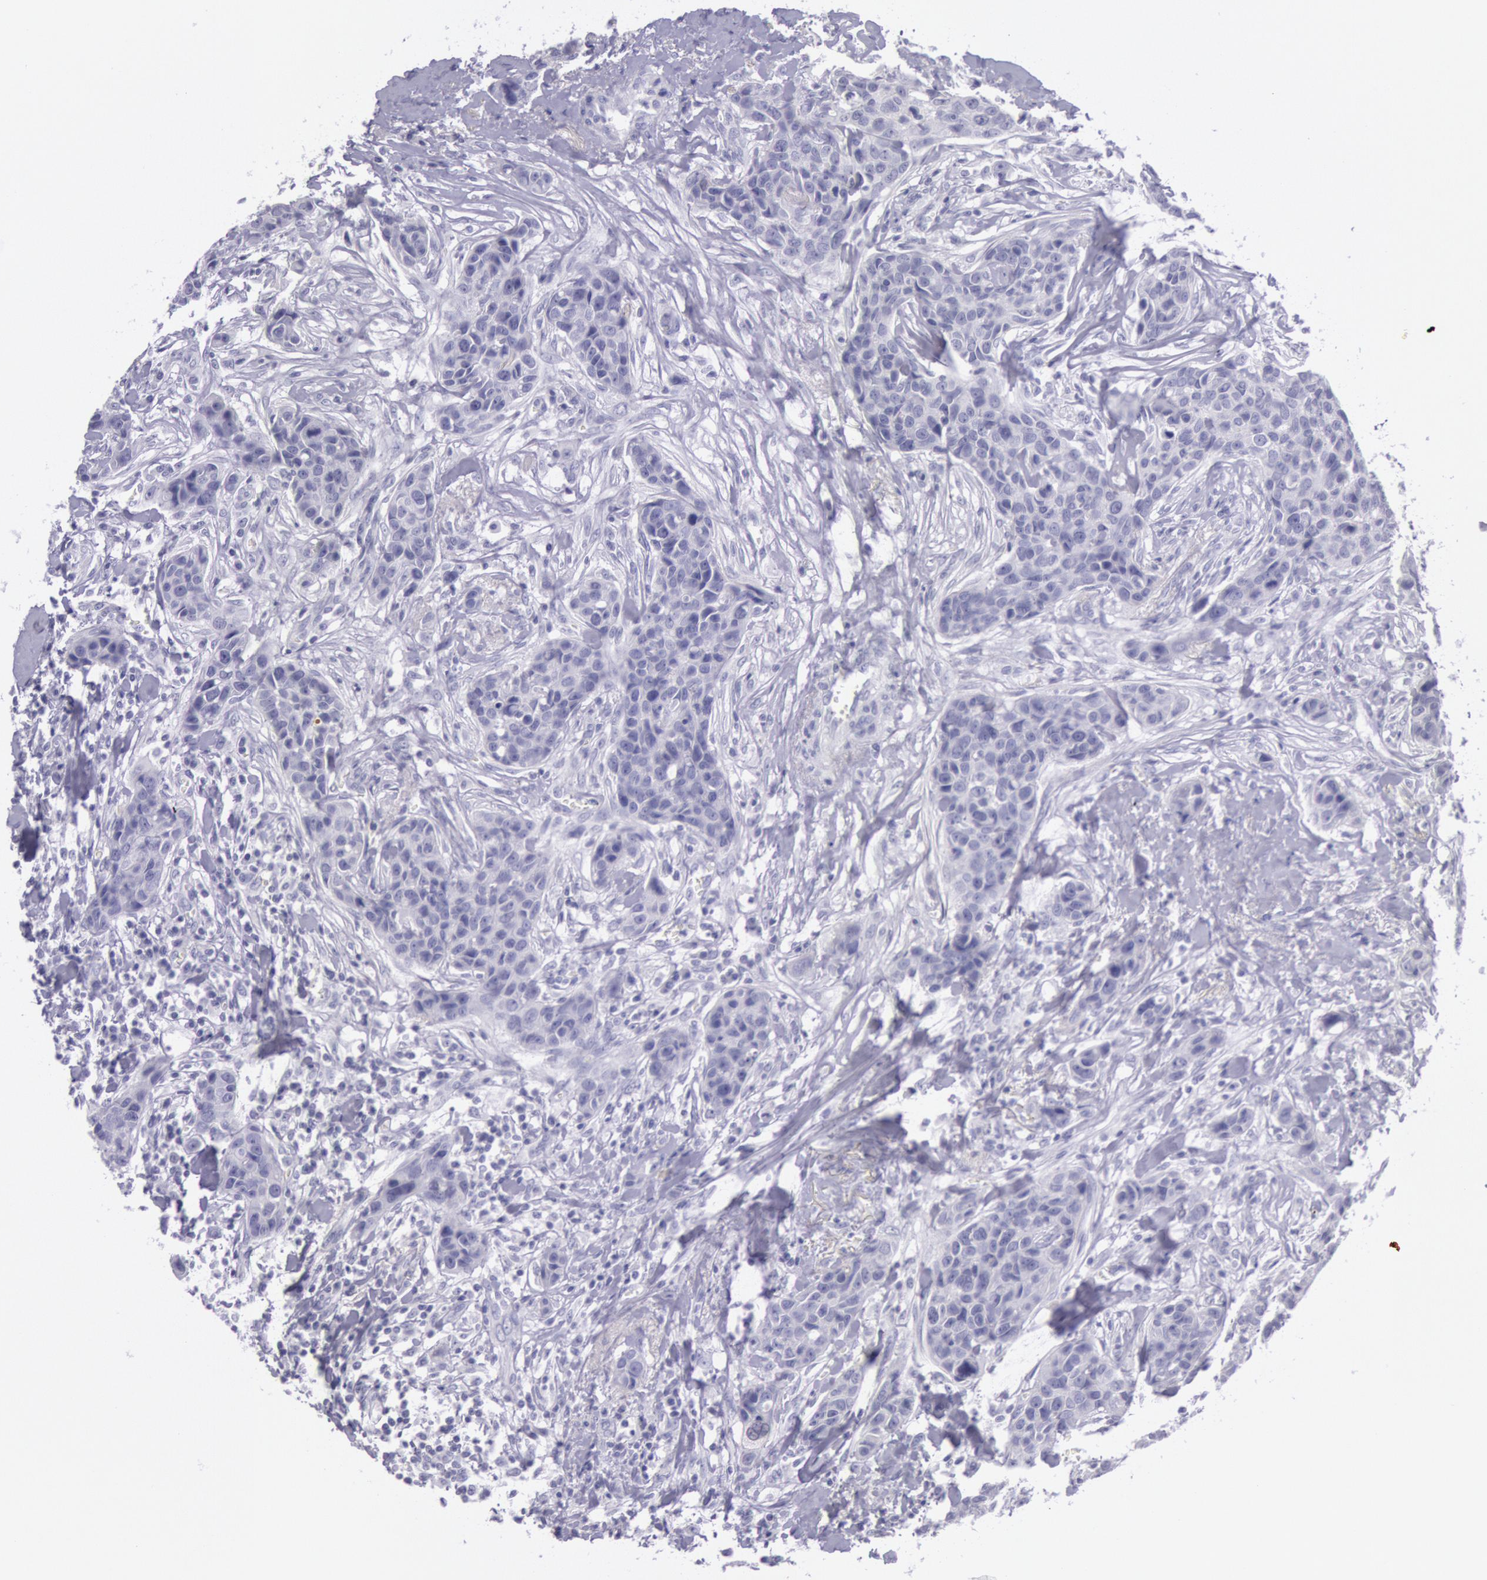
{"staining": {"intensity": "negative", "quantity": "none", "location": "none"}, "tissue": "breast cancer", "cell_type": "Tumor cells", "image_type": "cancer", "snomed": [{"axis": "morphology", "description": "Duct carcinoma"}, {"axis": "topography", "description": "Breast"}], "caption": "A photomicrograph of human breast cancer is negative for staining in tumor cells. (DAB IHC with hematoxylin counter stain).", "gene": "CKB", "patient": {"sex": "female", "age": 91}}